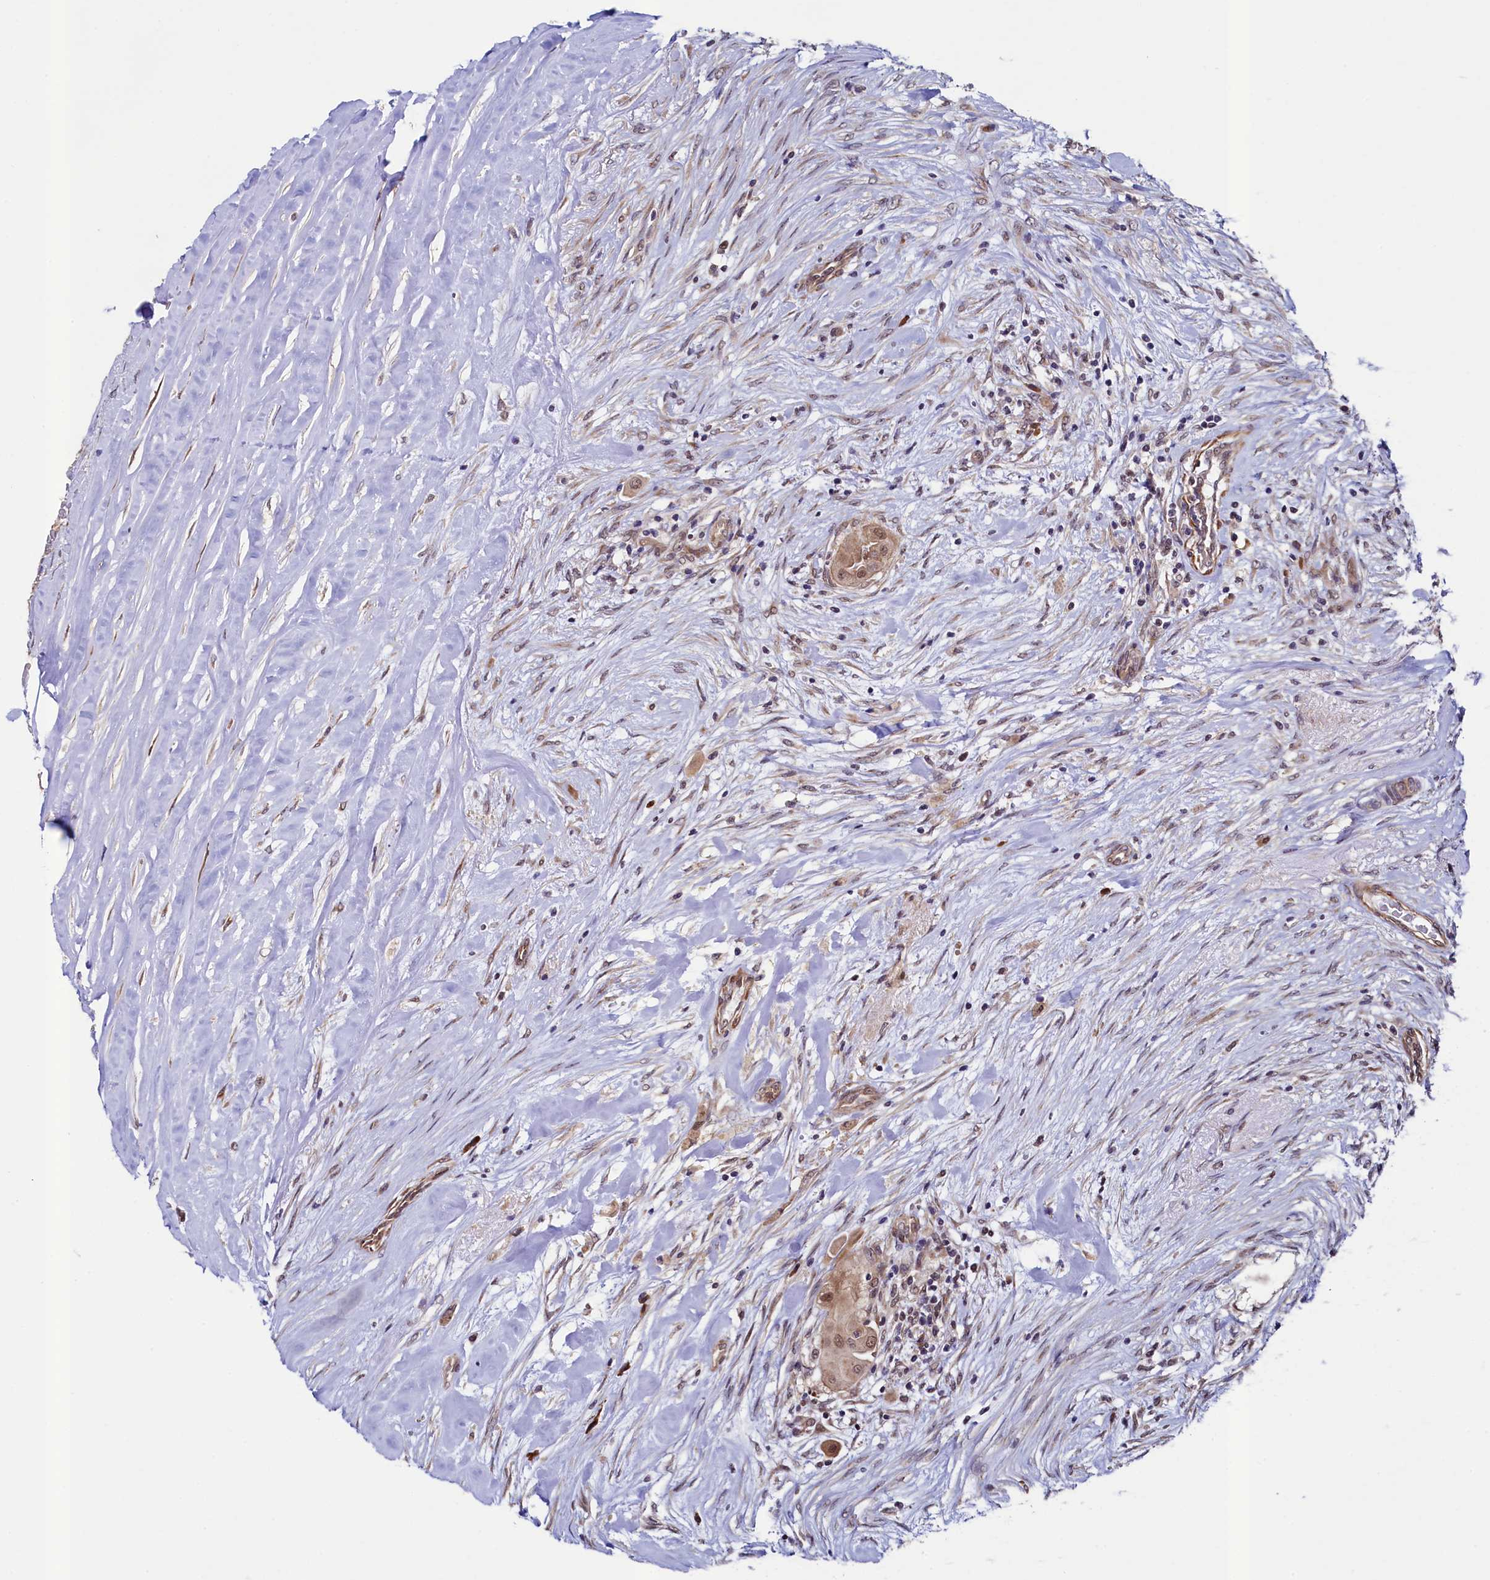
{"staining": {"intensity": "moderate", "quantity": "25%-75%", "location": "cytoplasmic/membranous,nuclear"}, "tissue": "thyroid cancer", "cell_type": "Tumor cells", "image_type": "cancer", "snomed": [{"axis": "morphology", "description": "Papillary adenocarcinoma, NOS"}, {"axis": "topography", "description": "Thyroid gland"}], "caption": "Protein staining exhibits moderate cytoplasmic/membranous and nuclear positivity in about 25%-75% of tumor cells in papillary adenocarcinoma (thyroid).", "gene": "LEO1", "patient": {"sex": "female", "age": 59}}